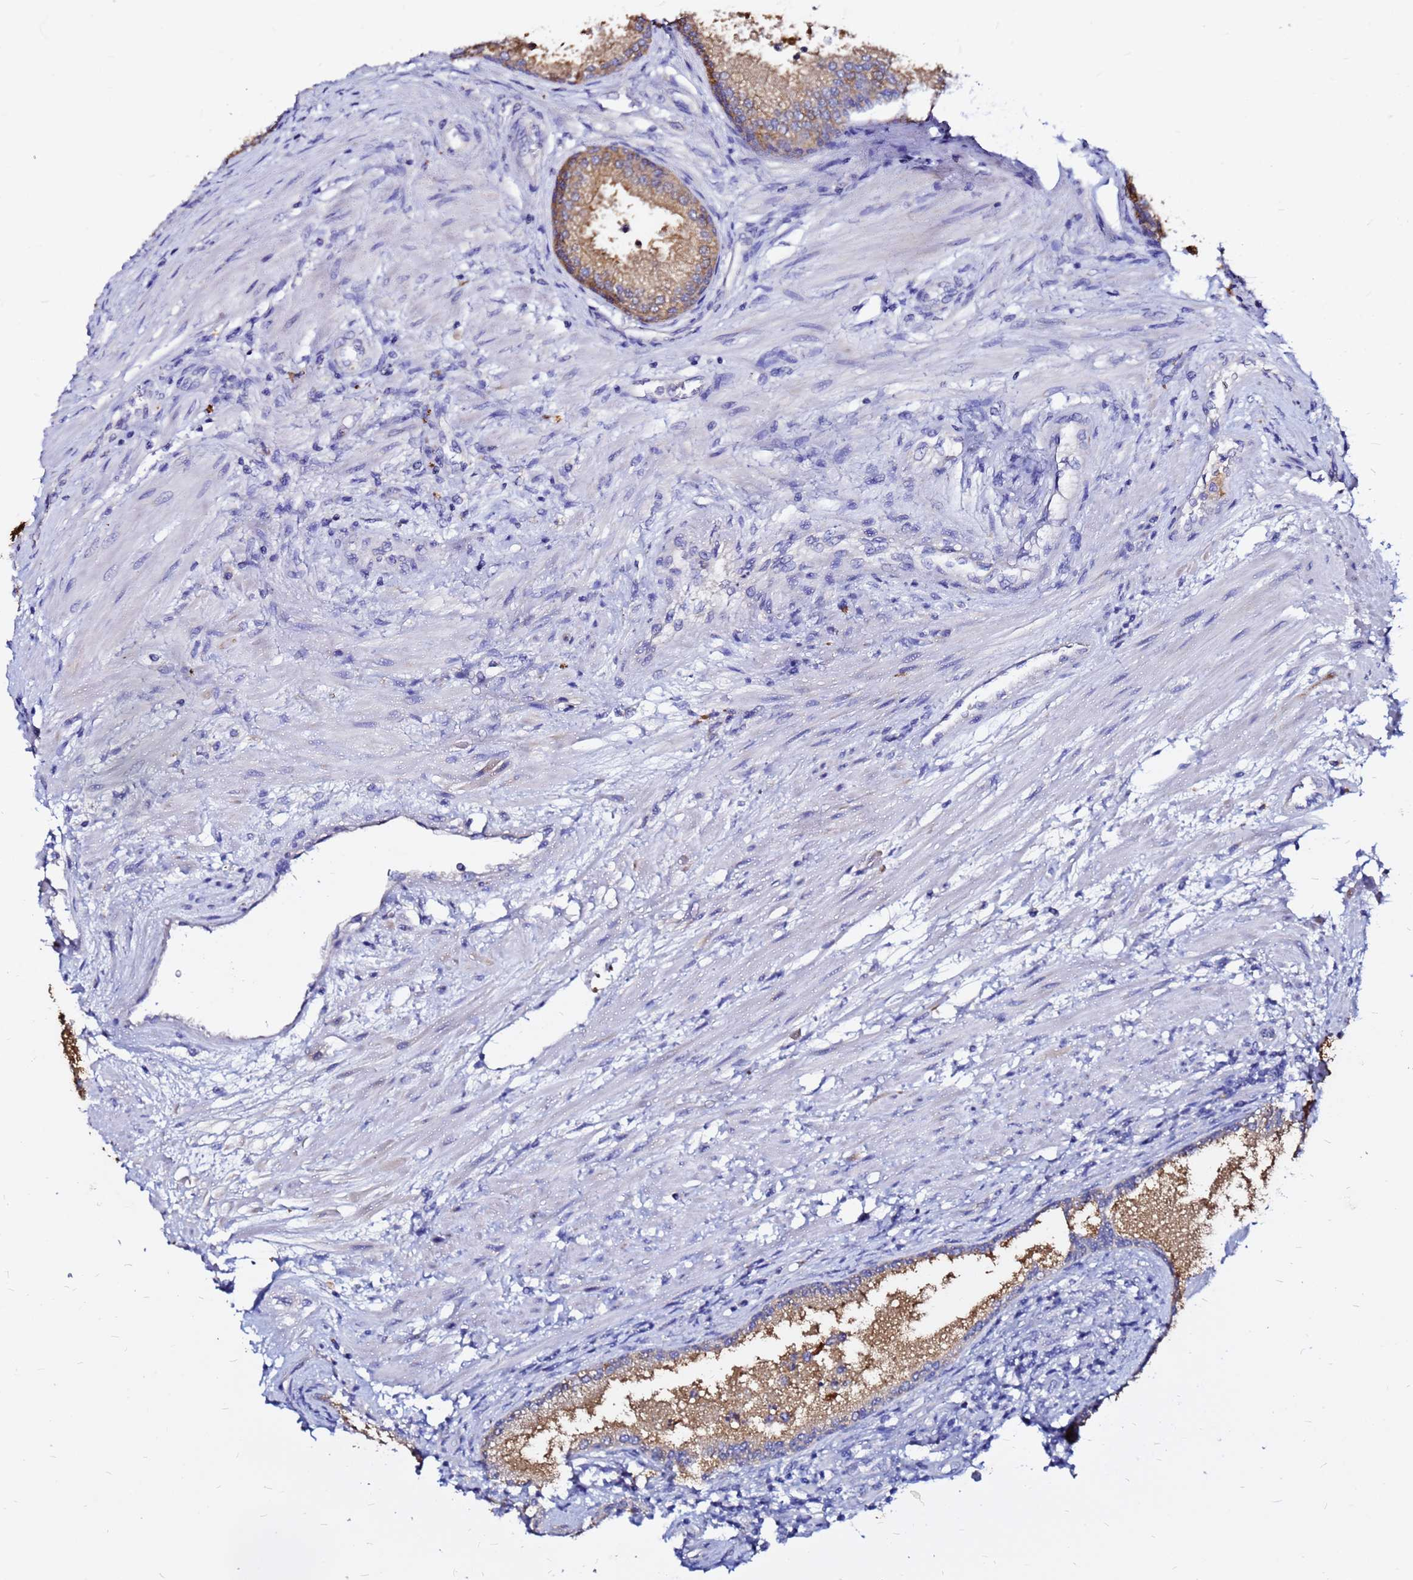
{"staining": {"intensity": "moderate", "quantity": ">75%", "location": "cytoplasmic/membranous"}, "tissue": "prostate", "cell_type": "Glandular cells", "image_type": "normal", "snomed": [{"axis": "morphology", "description": "Normal tissue, NOS"}, {"axis": "topography", "description": "Prostate"}], "caption": "Prostate stained for a protein shows moderate cytoplasmic/membranous positivity in glandular cells. (Stains: DAB (3,3'-diaminobenzidine) in brown, nuclei in blue, Microscopy: brightfield microscopy at high magnification).", "gene": "FAM183A", "patient": {"sex": "male", "age": 76}}